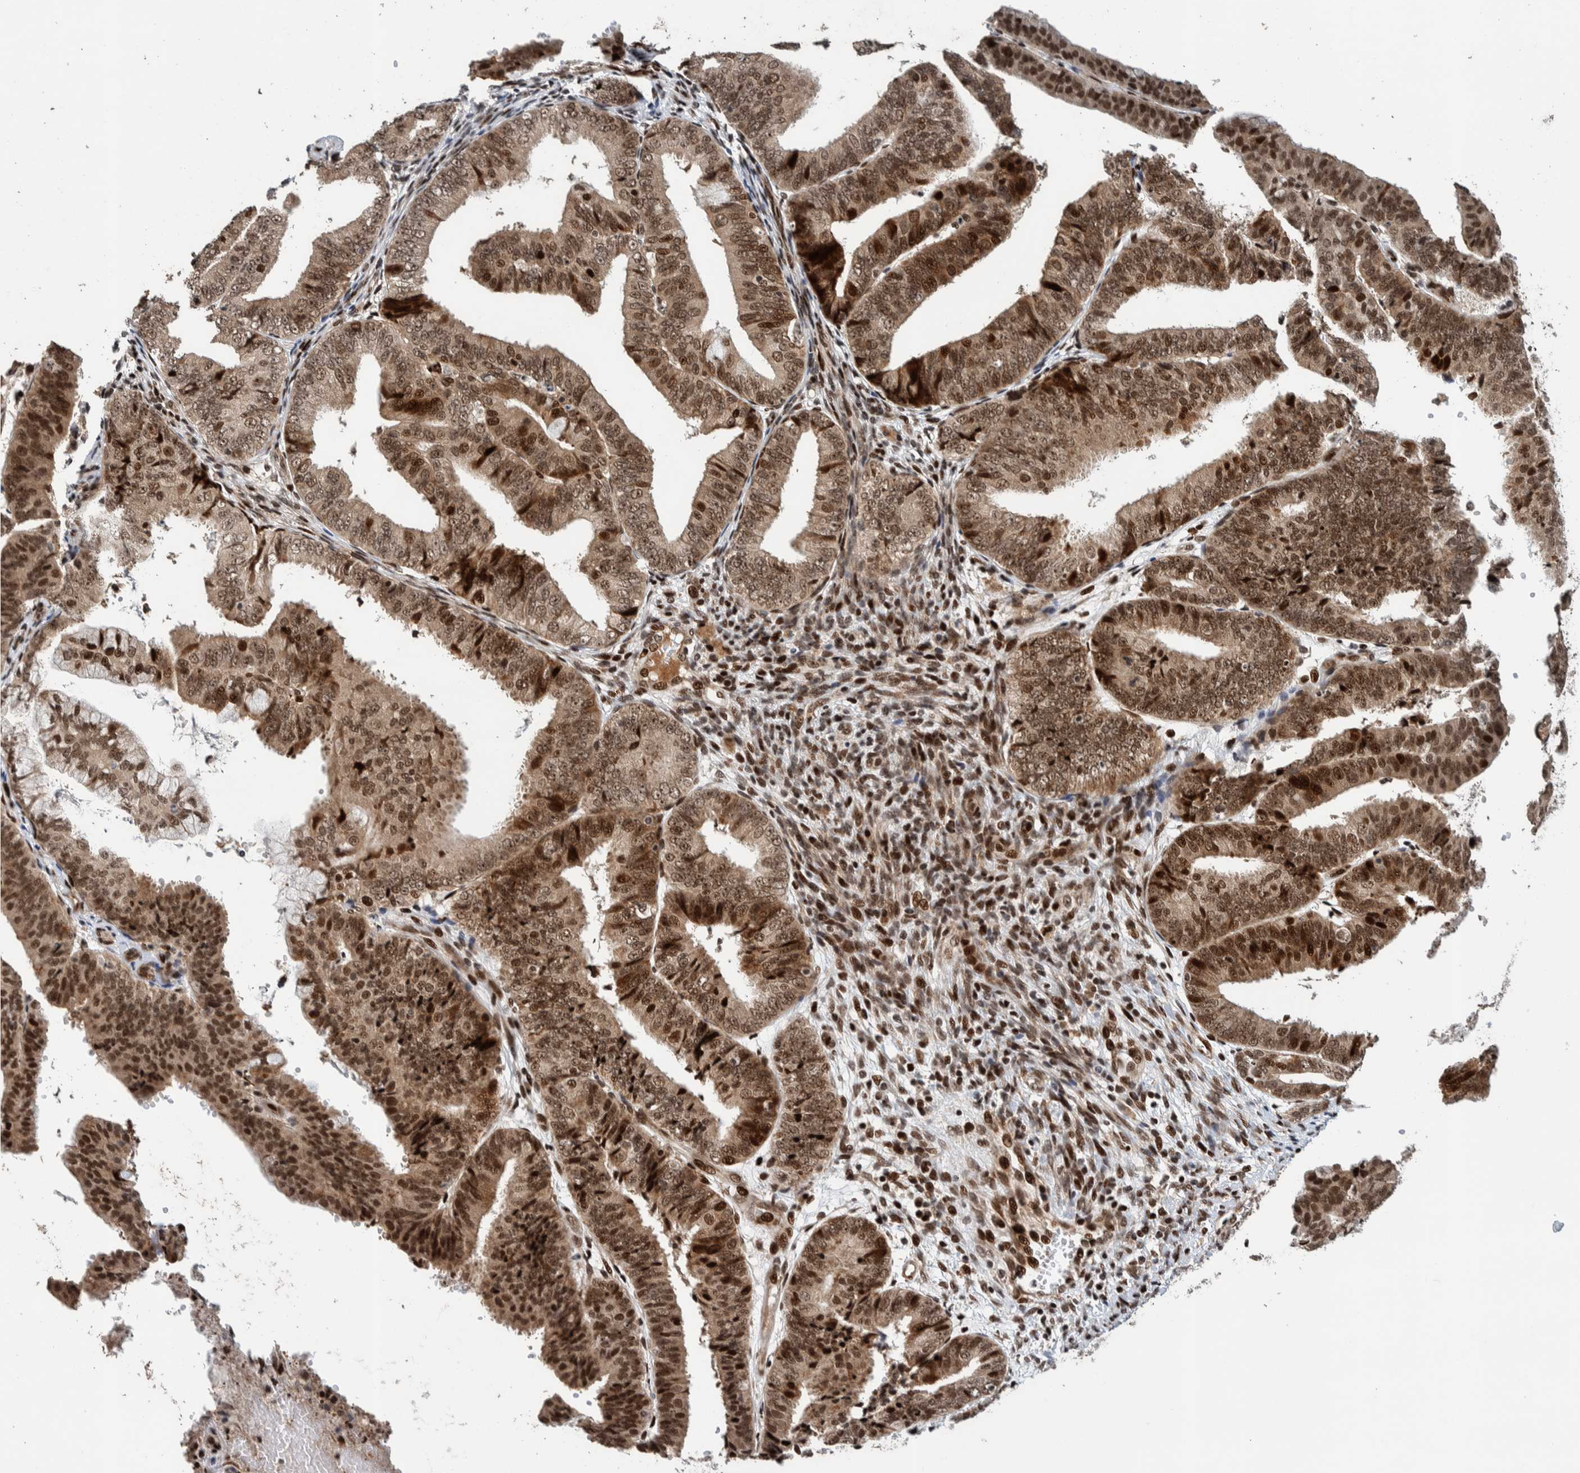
{"staining": {"intensity": "moderate", "quantity": ">75%", "location": "cytoplasmic/membranous,nuclear"}, "tissue": "endometrial cancer", "cell_type": "Tumor cells", "image_type": "cancer", "snomed": [{"axis": "morphology", "description": "Adenocarcinoma, NOS"}, {"axis": "topography", "description": "Endometrium"}], "caption": "IHC histopathology image of human endometrial cancer stained for a protein (brown), which displays medium levels of moderate cytoplasmic/membranous and nuclear expression in about >75% of tumor cells.", "gene": "CHD4", "patient": {"sex": "female", "age": 63}}